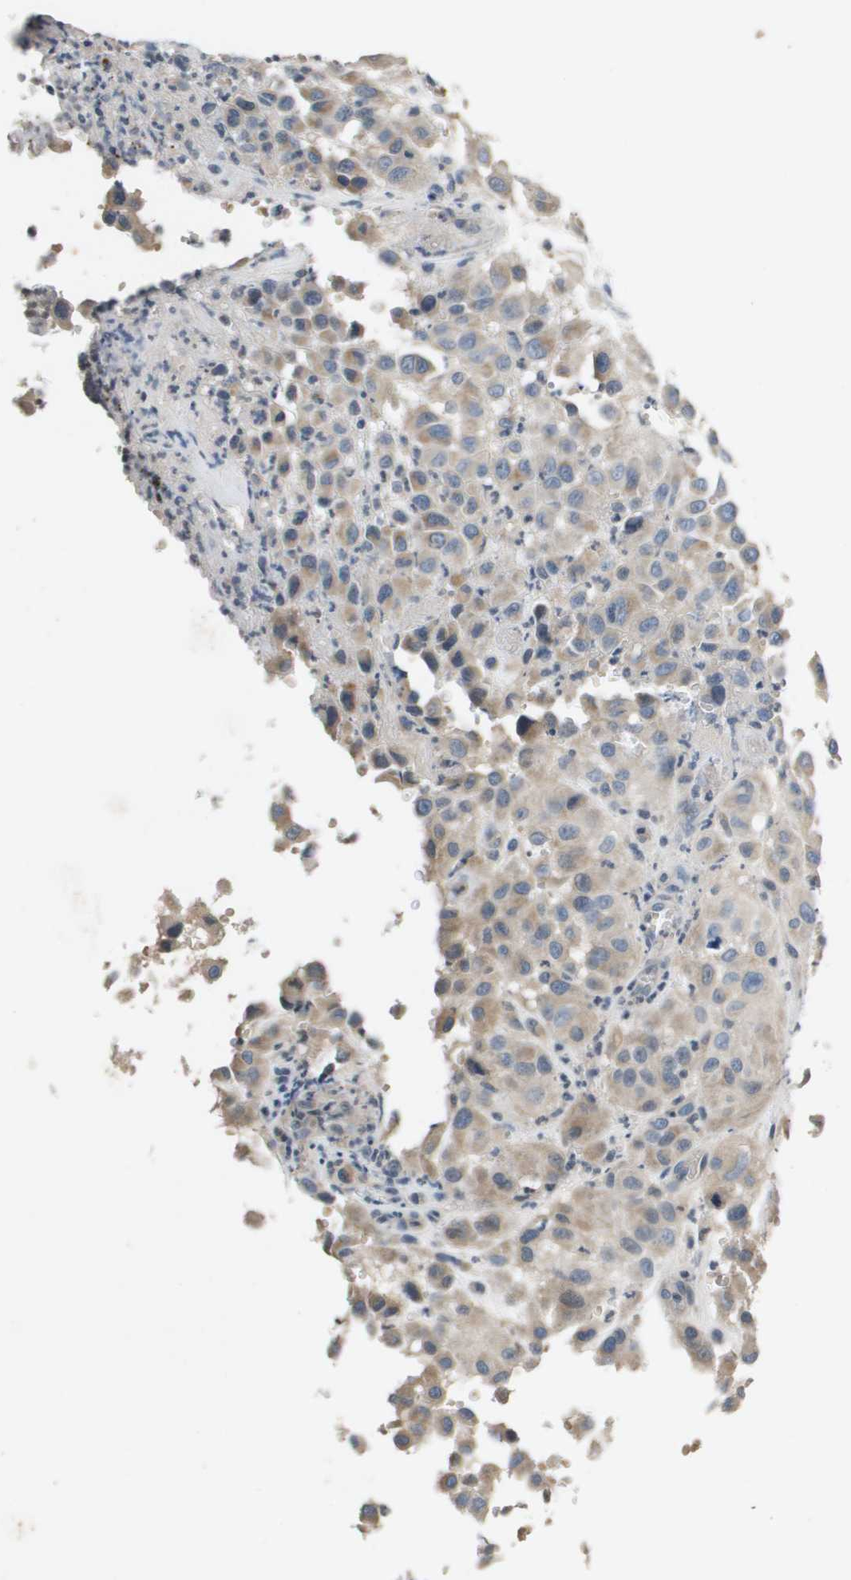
{"staining": {"intensity": "weak", "quantity": "25%-75%", "location": "cytoplasmic/membranous"}, "tissue": "melanoma", "cell_type": "Tumor cells", "image_type": "cancer", "snomed": [{"axis": "morphology", "description": "Malignant melanoma, NOS"}, {"axis": "topography", "description": "Skin"}], "caption": "Weak cytoplasmic/membranous protein staining is identified in approximately 25%-75% of tumor cells in malignant melanoma.", "gene": "CAPN11", "patient": {"sex": "female", "age": 21}}